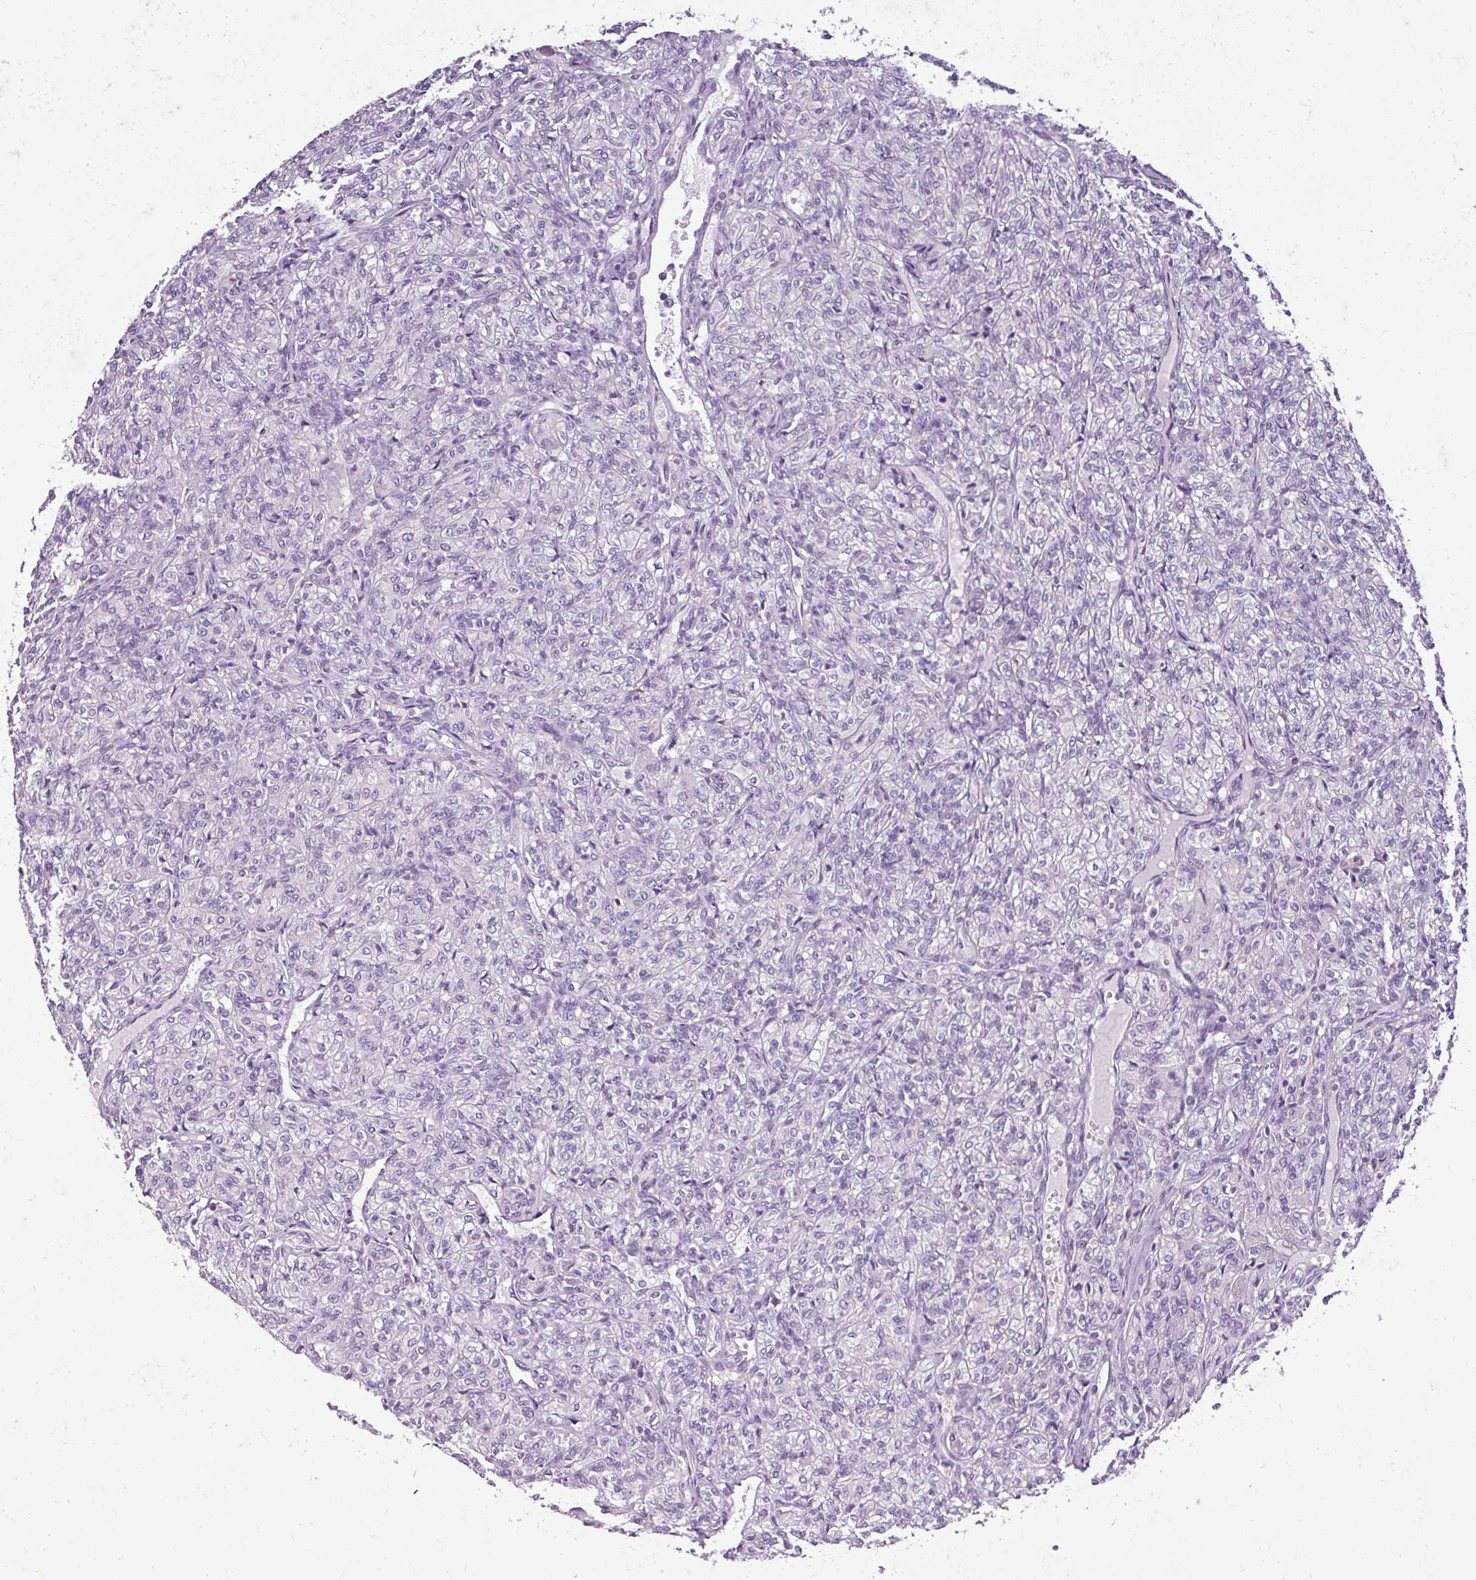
{"staining": {"intensity": "negative", "quantity": "none", "location": "none"}, "tissue": "renal cancer", "cell_type": "Tumor cells", "image_type": "cancer", "snomed": [{"axis": "morphology", "description": "Adenocarcinoma, NOS"}, {"axis": "topography", "description": "Kidney"}], "caption": "Immunohistochemical staining of adenocarcinoma (renal) displays no significant positivity in tumor cells.", "gene": "DNAAF9", "patient": {"sex": "male", "age": 77}}